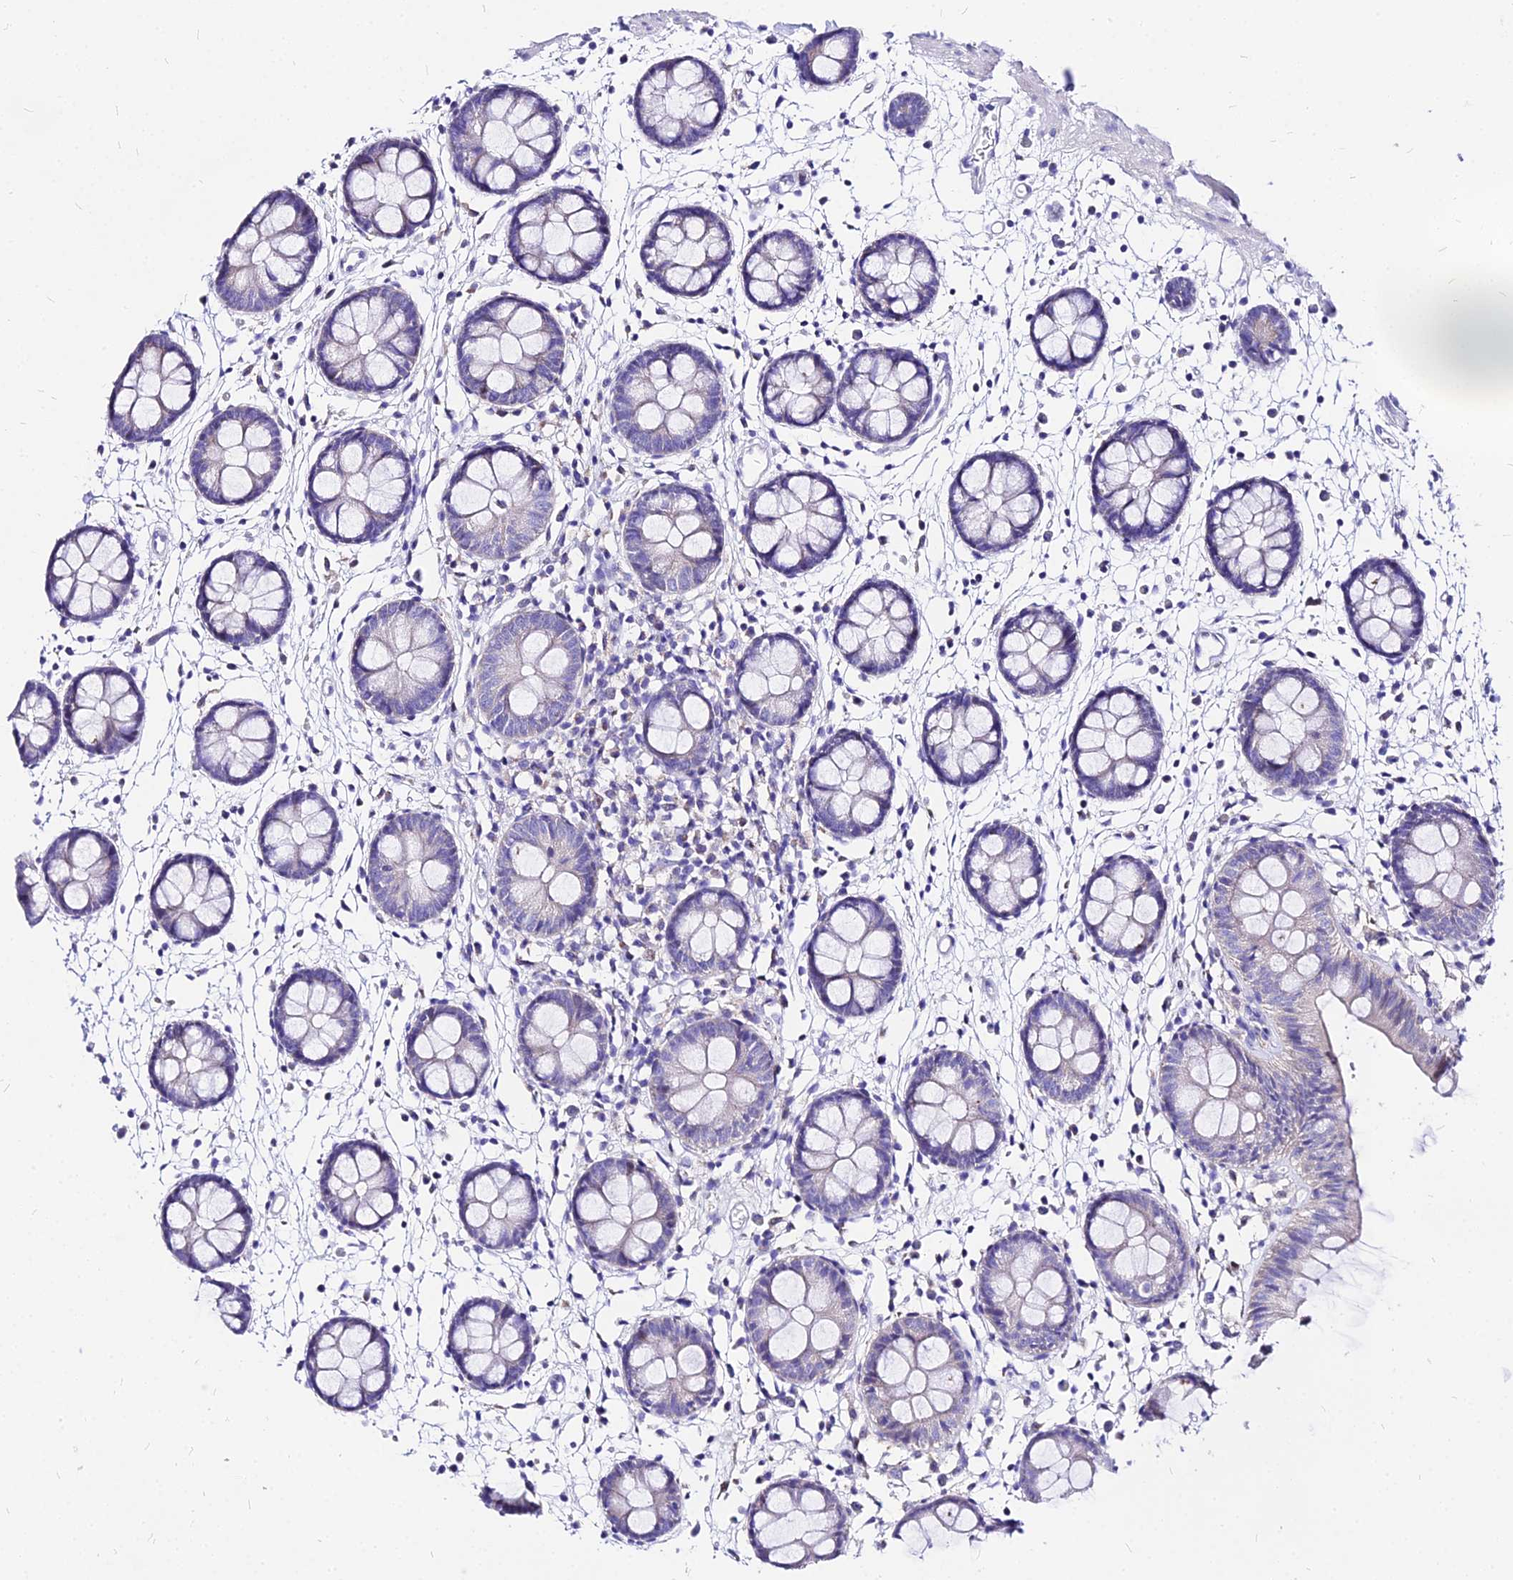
{"staining": {"intensity": "negative", "quantity": "none", "location": "none"}, "tissue": "colon", "cell_type": "Endothelial cells", "image_type": "normal", "snomed": [{"axis": "morphology", "description": "Normal tissue, NOS"}, {"axis": "topography", "description": "Colon"}], "caption": "This is an immunohistochemistry micrograph of unremarkable colon. There is no expression in endothelial cells.", "gene": "CARD18", "patient": {"sex": "male", "age": 56}}